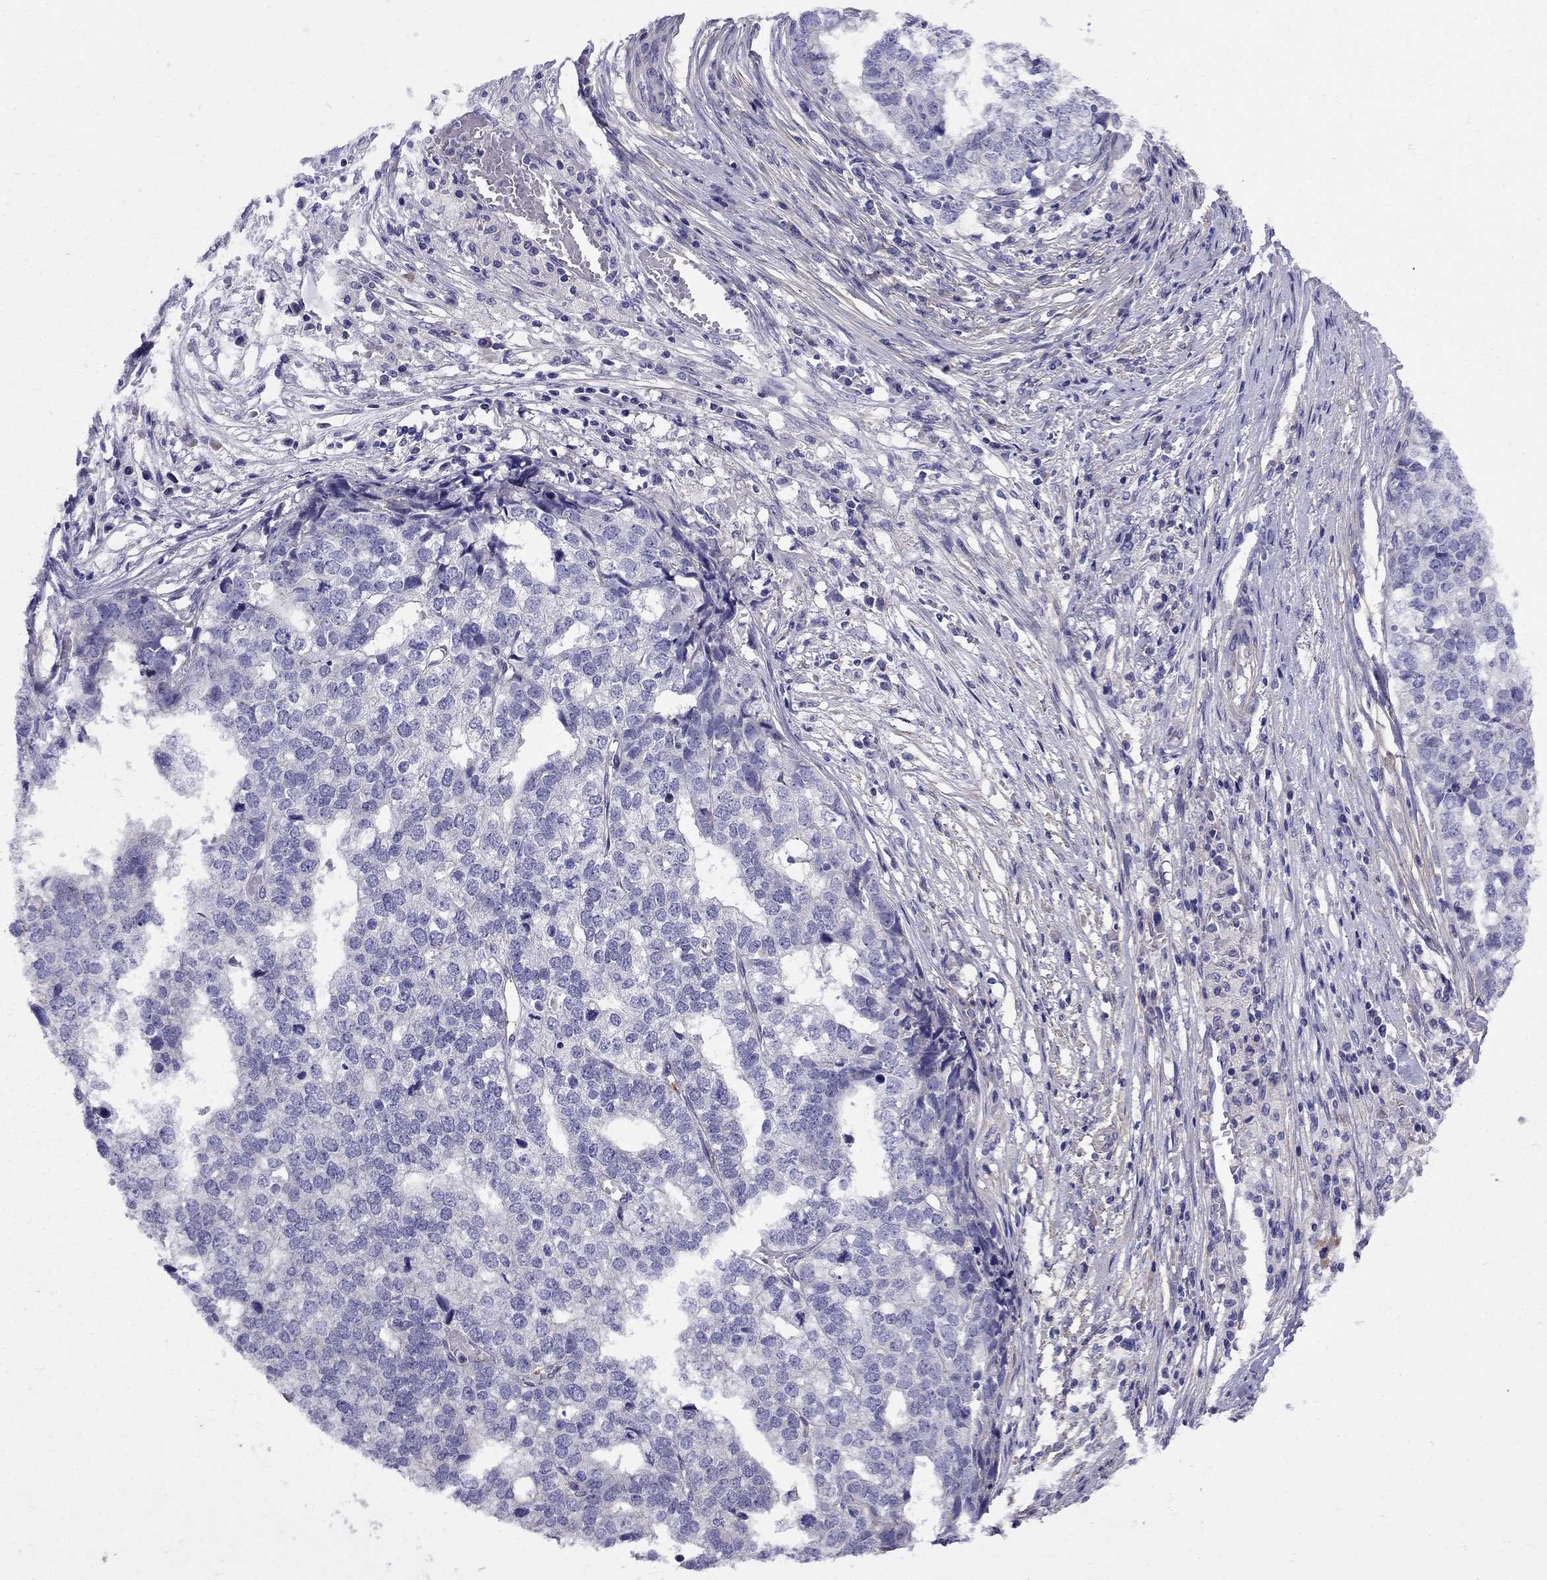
{"staining": {"intensity": "negative", "quantity": "none", "location": "none"}, "tissue": "stomach cancer", "cell_type": "Tumor cells", "image_type": "cancer", "snomed": [{"axis": "morphology", "description": "Adenocarcinoma, NOS"}, {"axis": "topography", "description": "Stomach"}], "caption": "A high-resolution micrograph shows immunohistochemistry staining of stomach cancer, which demonstrates no significant expression in tumor cells.", "gene": "GPR50", "patient": {"sex": "male", "age": 69}}